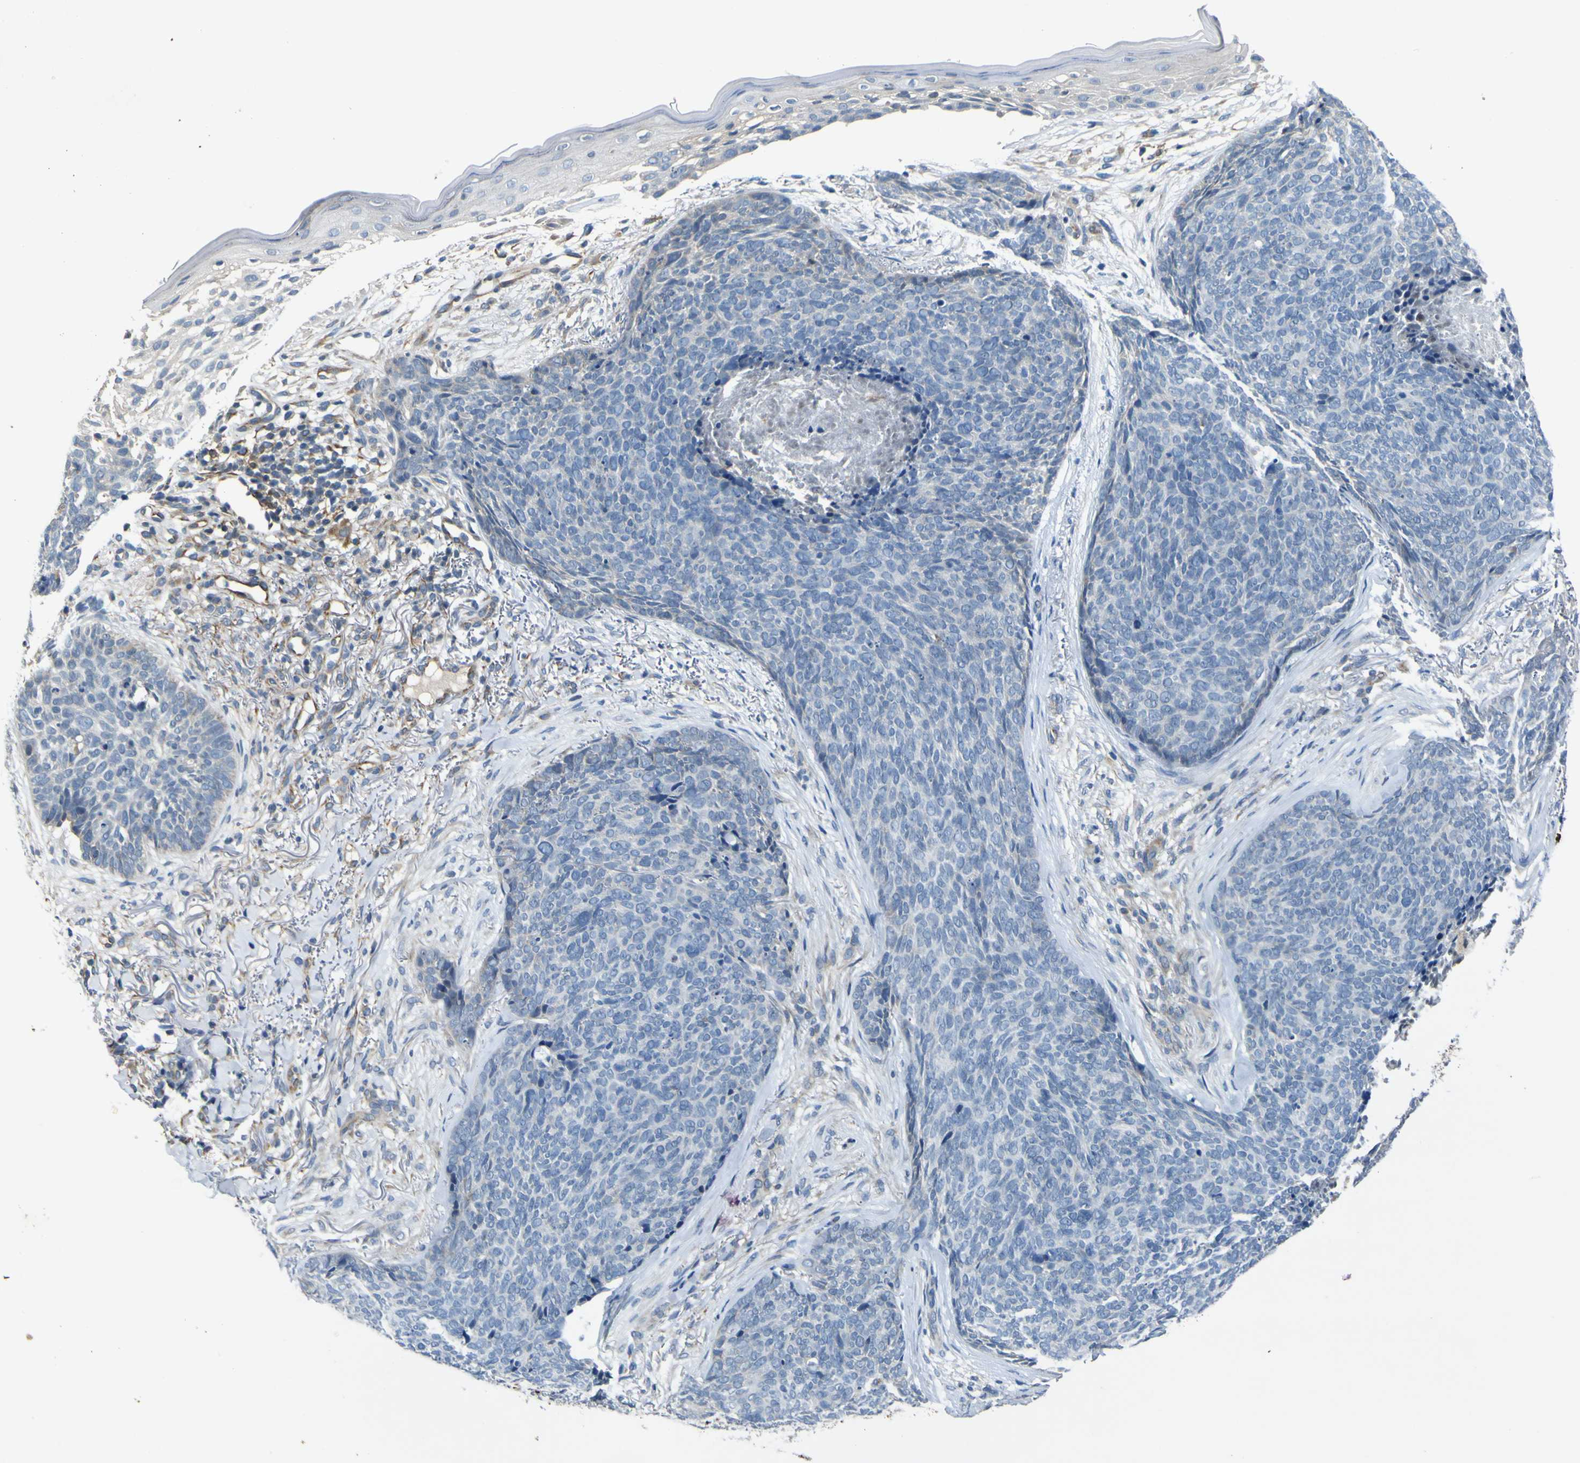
{"staining": {"intensity": "negative", "quantity": "none", "location": "none"}, "tissue": "skin cancer", "cell_type": "Tumor cells", "image_type": "cancer", "snomed": [{"axis": "morphology", "description": "Basal cell carcinoma"}, {"axis": "topography", "description": "Skin"}], "caption": "IHC micrograph of skin cancer stained for a protein (brown), which shows no positivity in tumor cells.", "gene": "LDLR", "patient": {"sex": "female", "age": 70}}